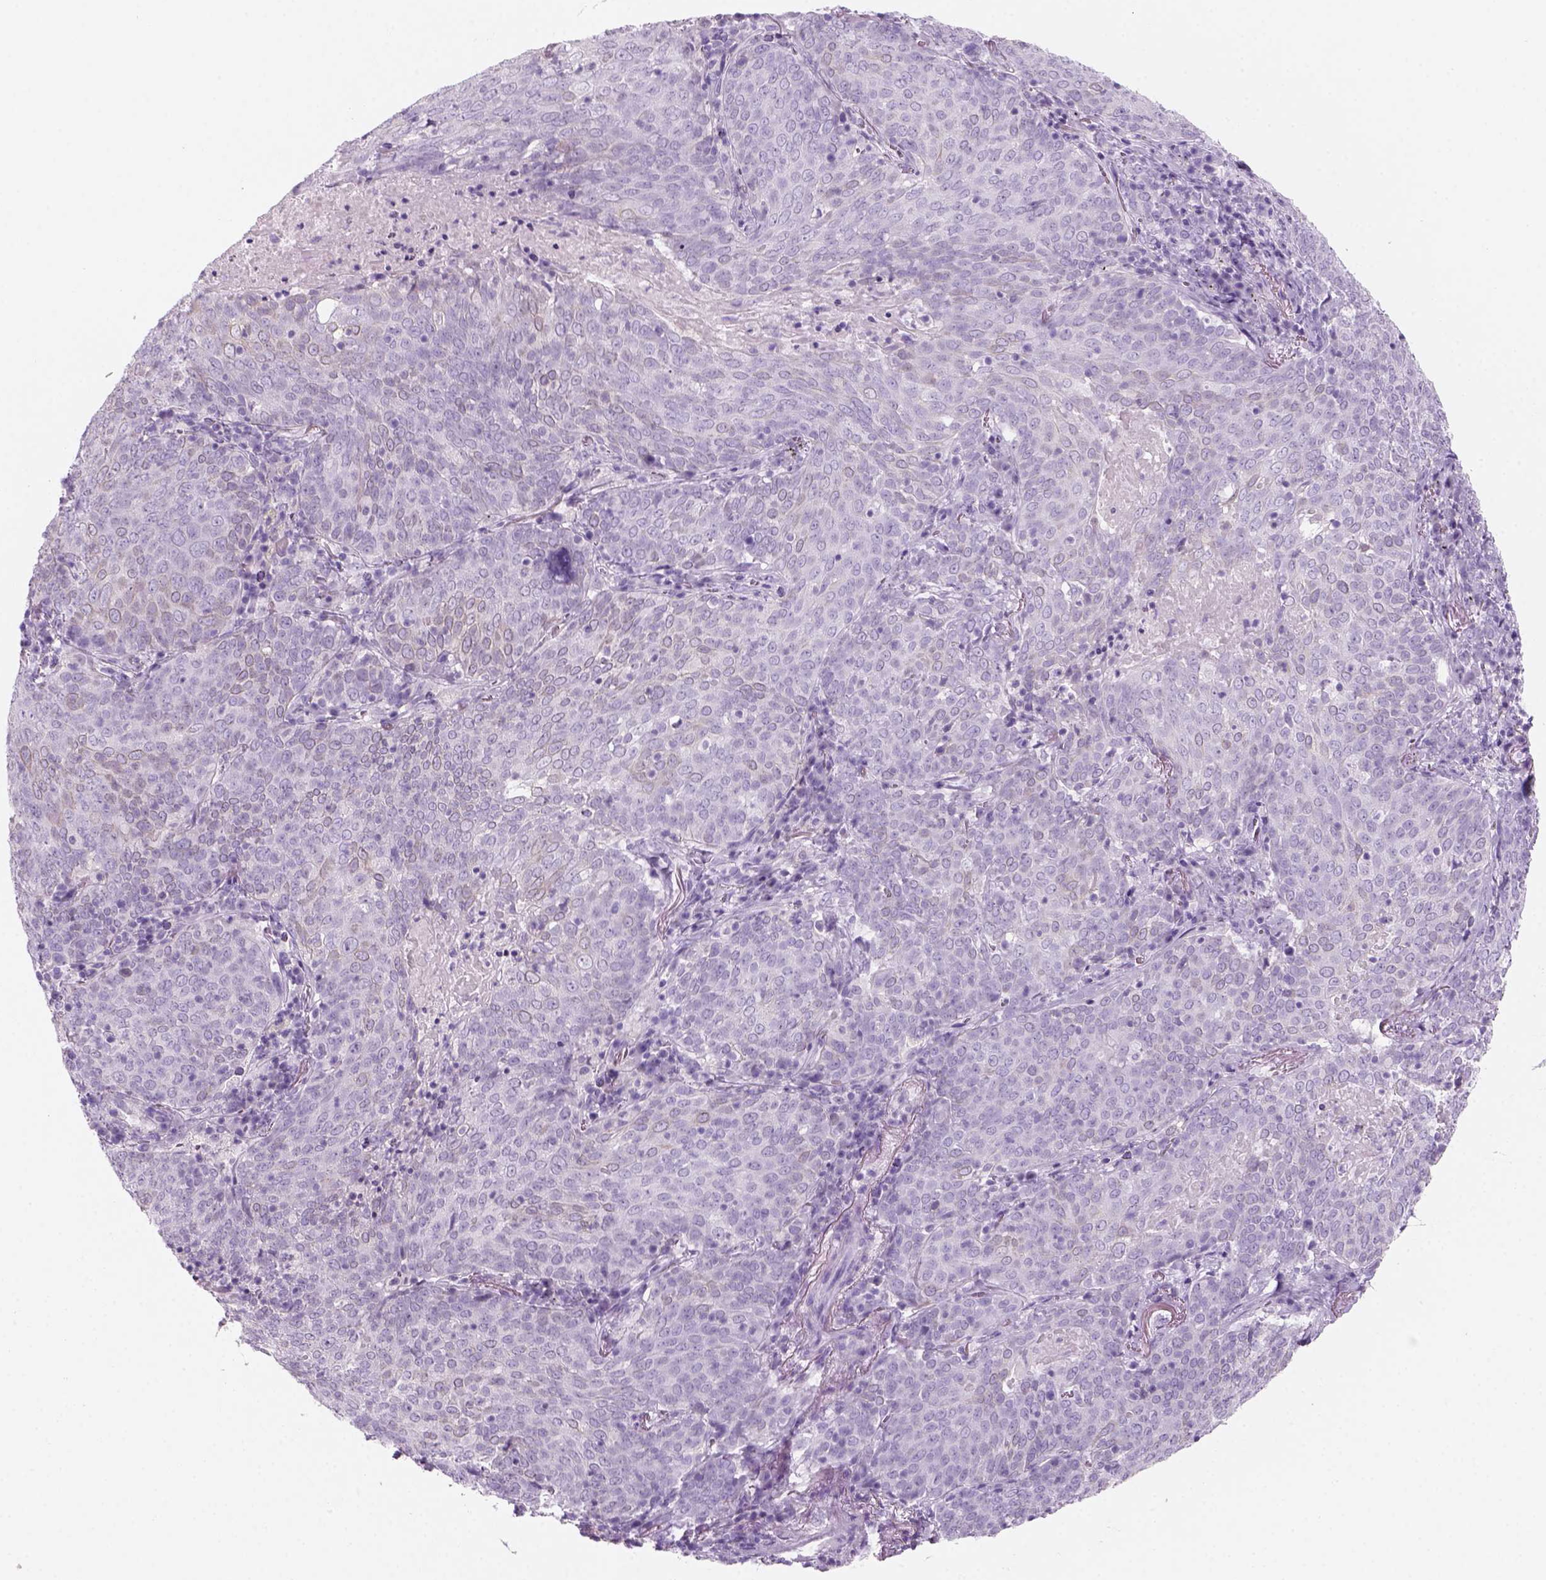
{"staining": {"intensity": "negative", "quantity": "none", "location": "none"}, "tissue": "lung cancer", "cell_type": "Tumor cells", "image_type": "cancer", "snomed": [{"axis": "morphology", "description": "Squamous cell carcinoma, NOS"}, {"axis": "topography", "description": "Lung"}], "caption": "Immunohistochemistry (IHC) photomicrograph of neoplastic tissue: lung cancer stained with DAB reveals no significant protein positivity in tumor cells. (Brightfield microscopy of DAB IHC at high magnification).", "gene": "KRTAP11-1", "patient": {"sex": "male", "age": 82}}